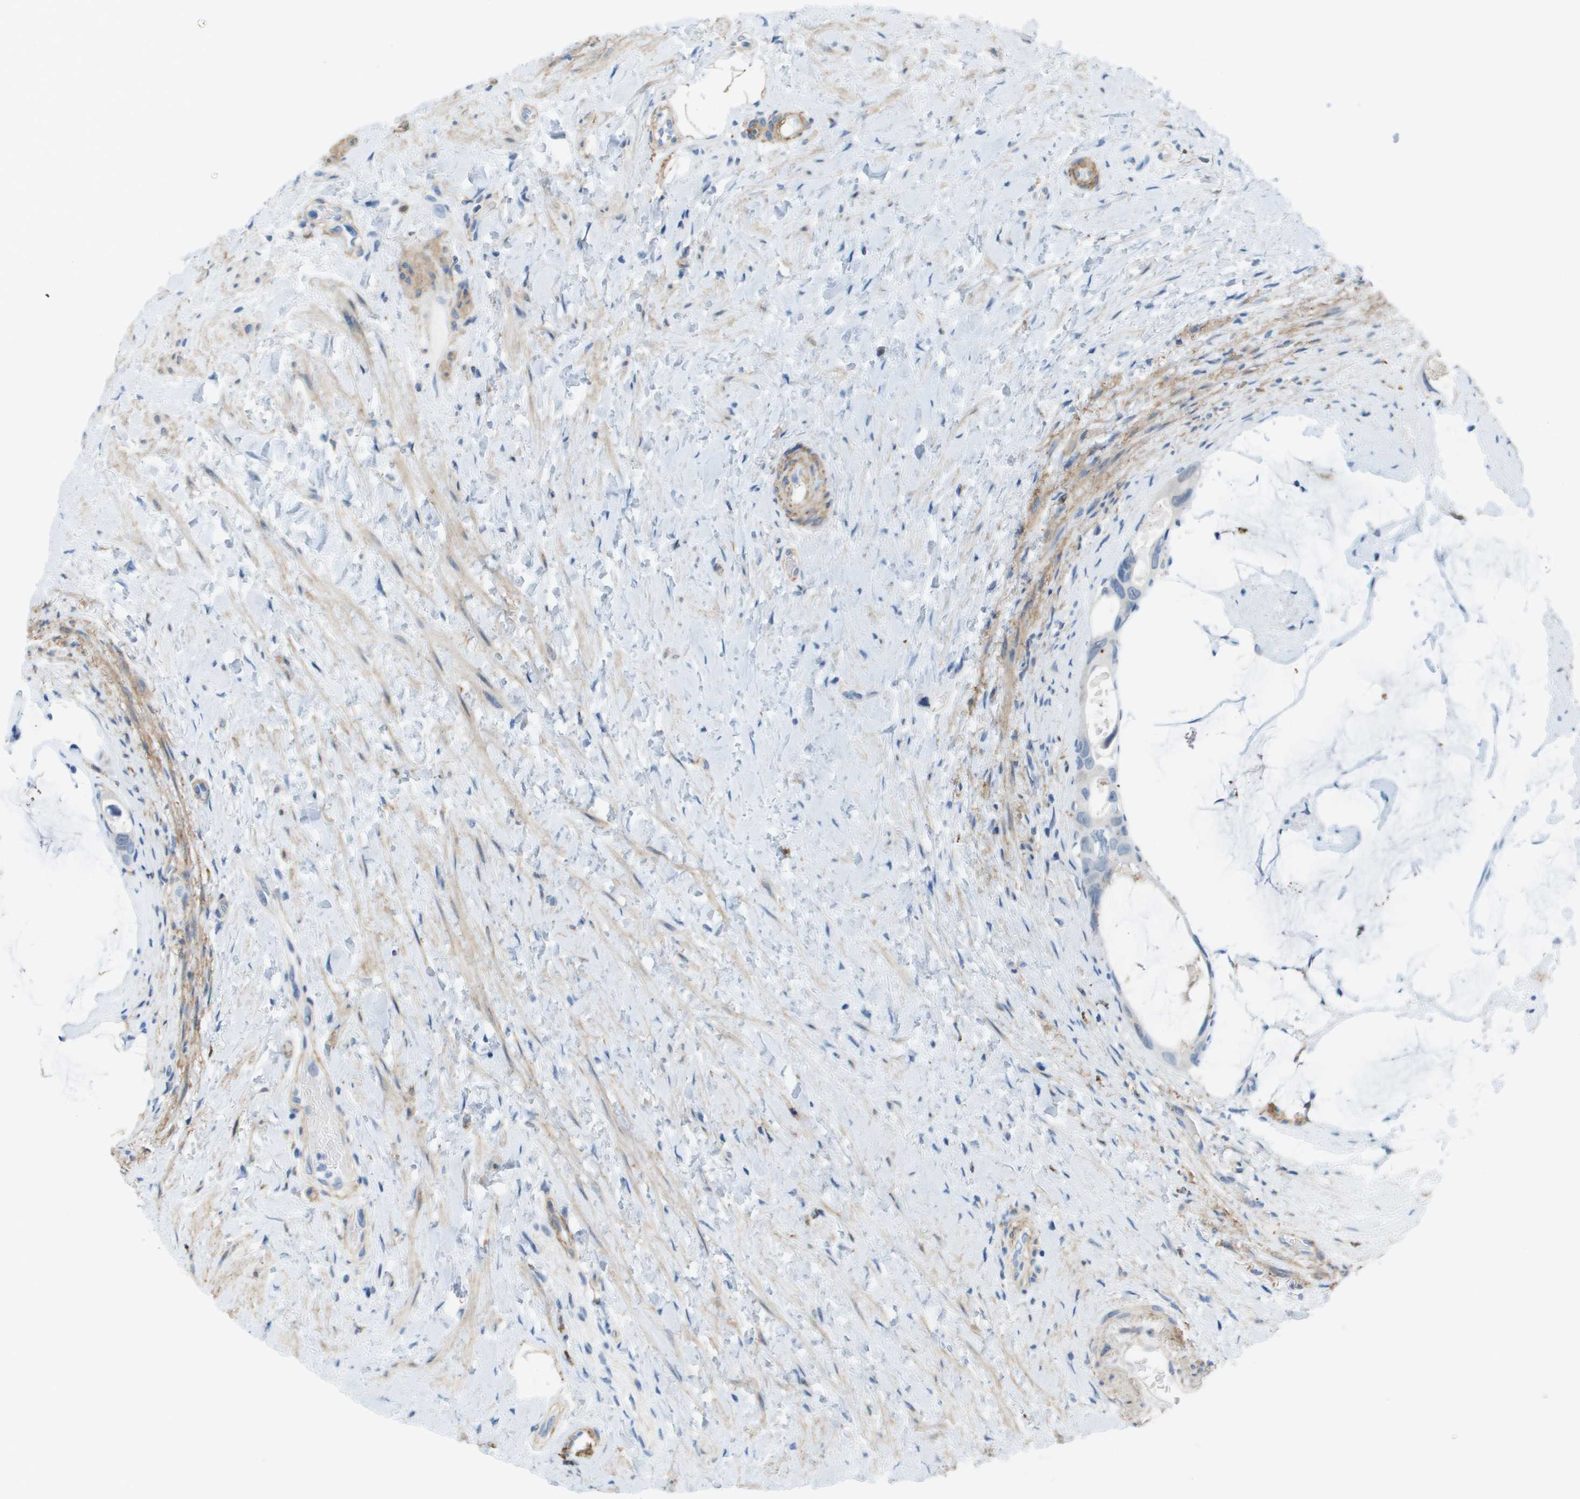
{"staining": {"intensity": "negative", "quantity": "none", "location": "none"}, "tissue": "colorectal cancer", "cell_type": "Tumor cells", "image_type": "cancer", "snomed": [{"axis": "morphology", "description": "Adenocarcinoma, NOS"}, {"axis": "topography", "description": "Rectum"}], "caption": "Micrograph shows no protein expression in tumor cells of colorectal cancer (adenocarcinoma) tissue.", "gene": "ZBTB43", "patient": {"sex": "male", "age": 51}}